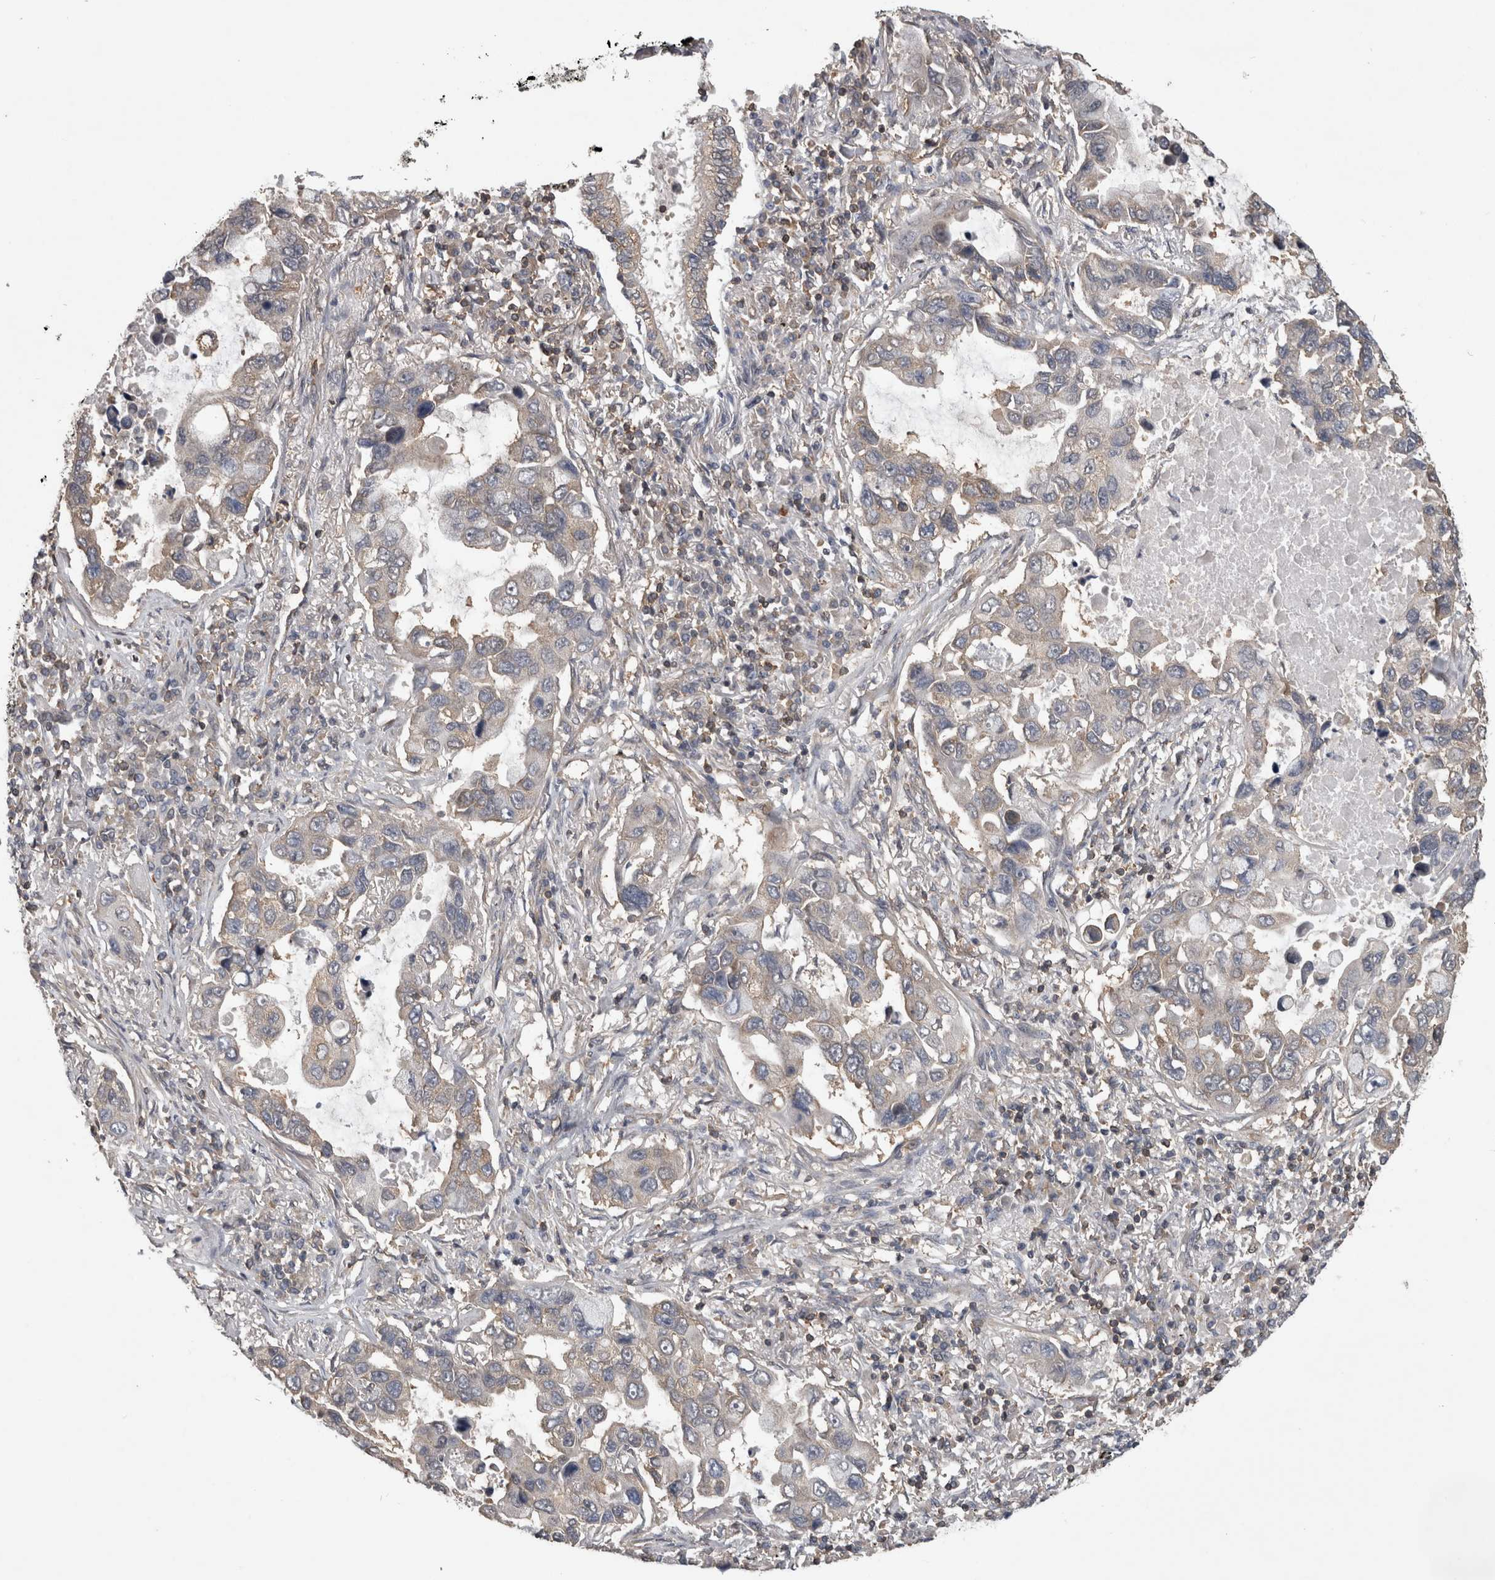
{"staining": {"intensity": "weak", "quantity": "<25%", "location": "cytoplasmic/membranous"}, "tissue": "lung cancer", "cell_type": "Tumor cells", "image_type": "cancer", "snomed": [{"axis": "morphology", "description": "Adenocarcinoma, NOS"}, {"axis": "topography", "description": "Lung"}], "caption": "Lung cancer (adenocarcinoma) was stained to show a protein in brown. There is no significant staining in tumor cells.", "gene": "ATXN2", "patient": {"sex": "male", "age": 64}}